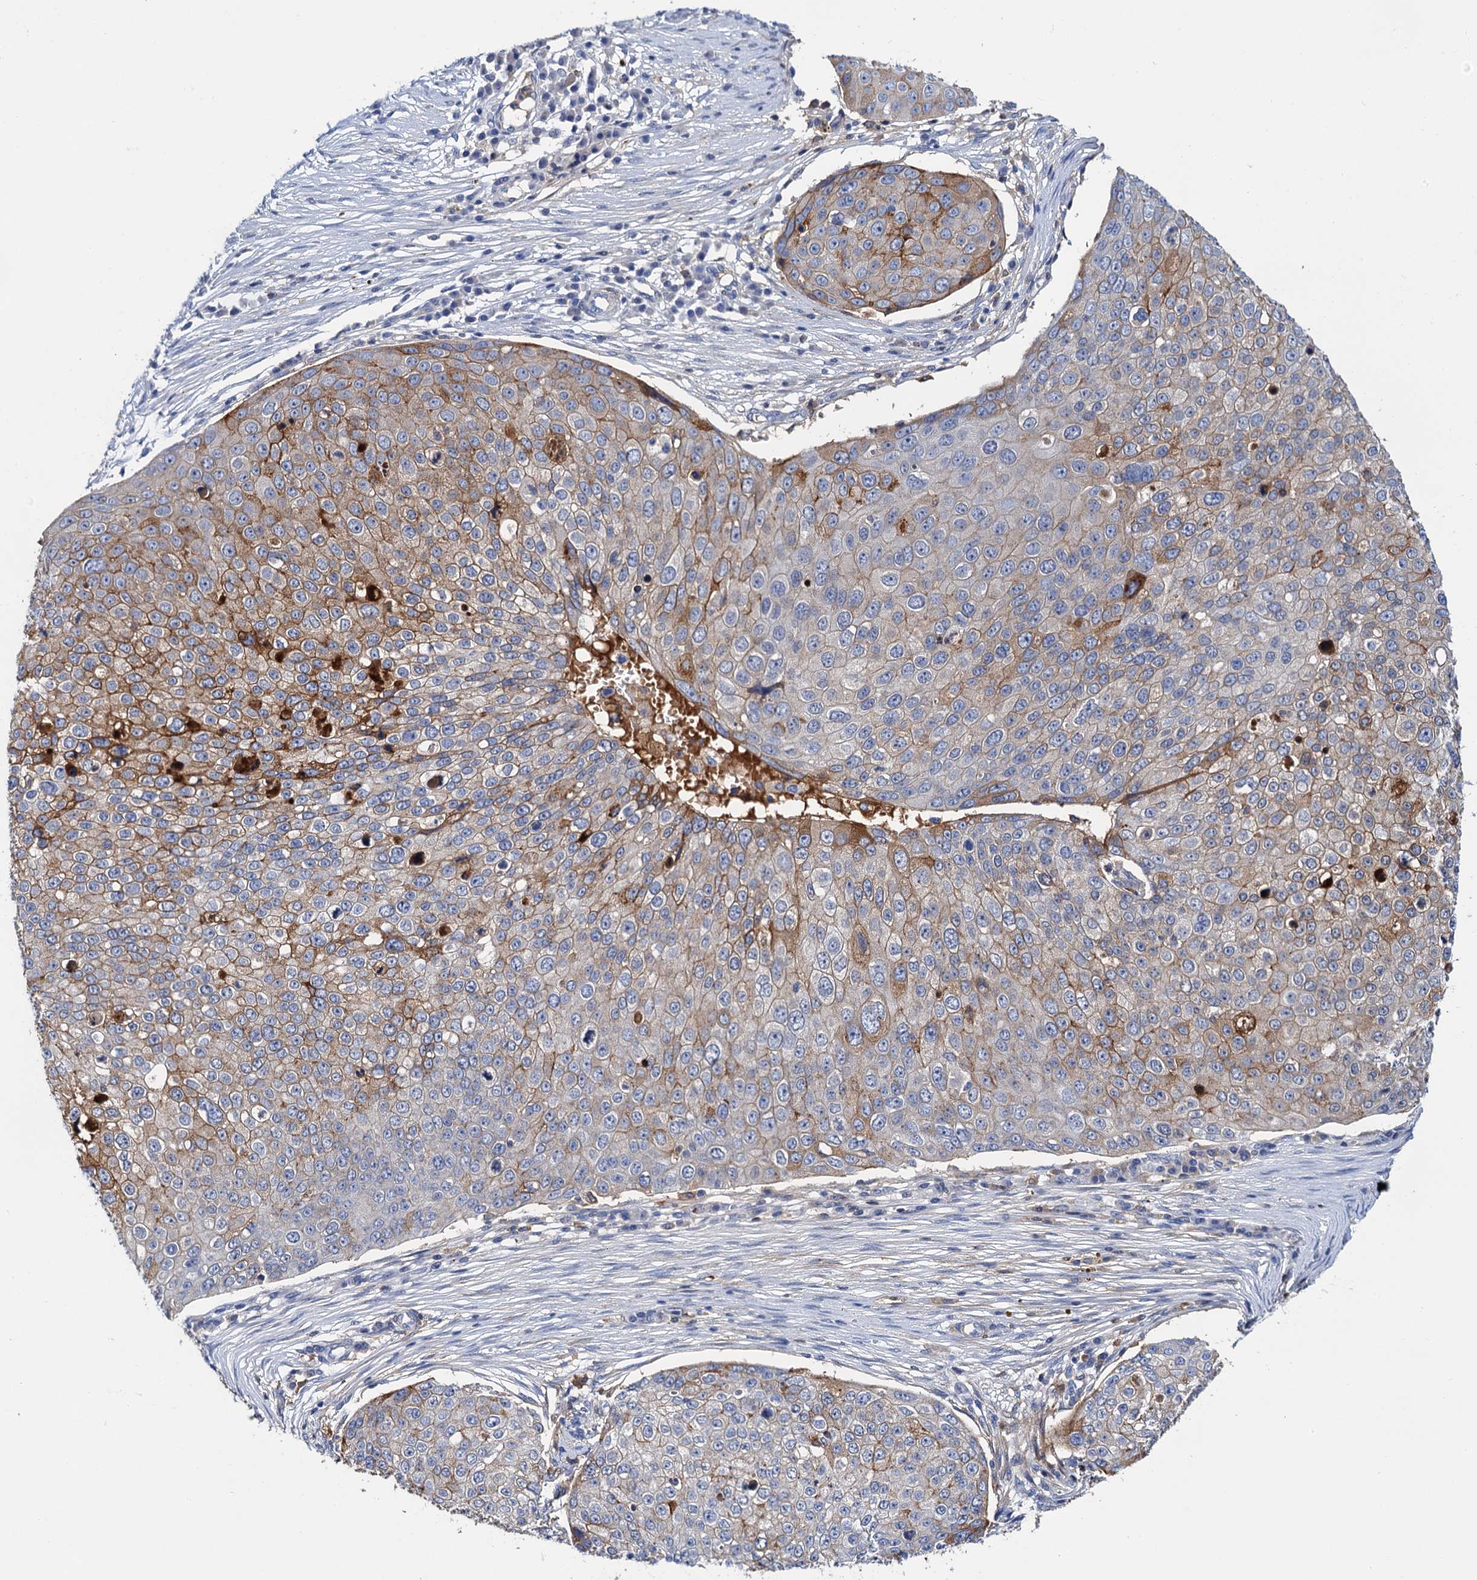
{"staining": {"intensity": "strong", "quantity": "25%-75%", "location": "cytoplasmic/membranous"}, "tissue": "skin cancer", "cell_type": "Tumor cells", "image_type": "cancer", "snomed": [{"axis": "morphology", "description": "Squamous cell carcinoma, NOS"}, {"axis": "topography", "description": "Skin"}], "caption": "Skin cancer stained with DAB (3,3'-diaminobenzidine) immunohistochemistry (IHC) shows high levels of strong cytoplasmic/membranous positivity in about 25%-75% of tumor cells.", "gene": "LYPD3", "patient": {"sex": "male", "age": 71}}